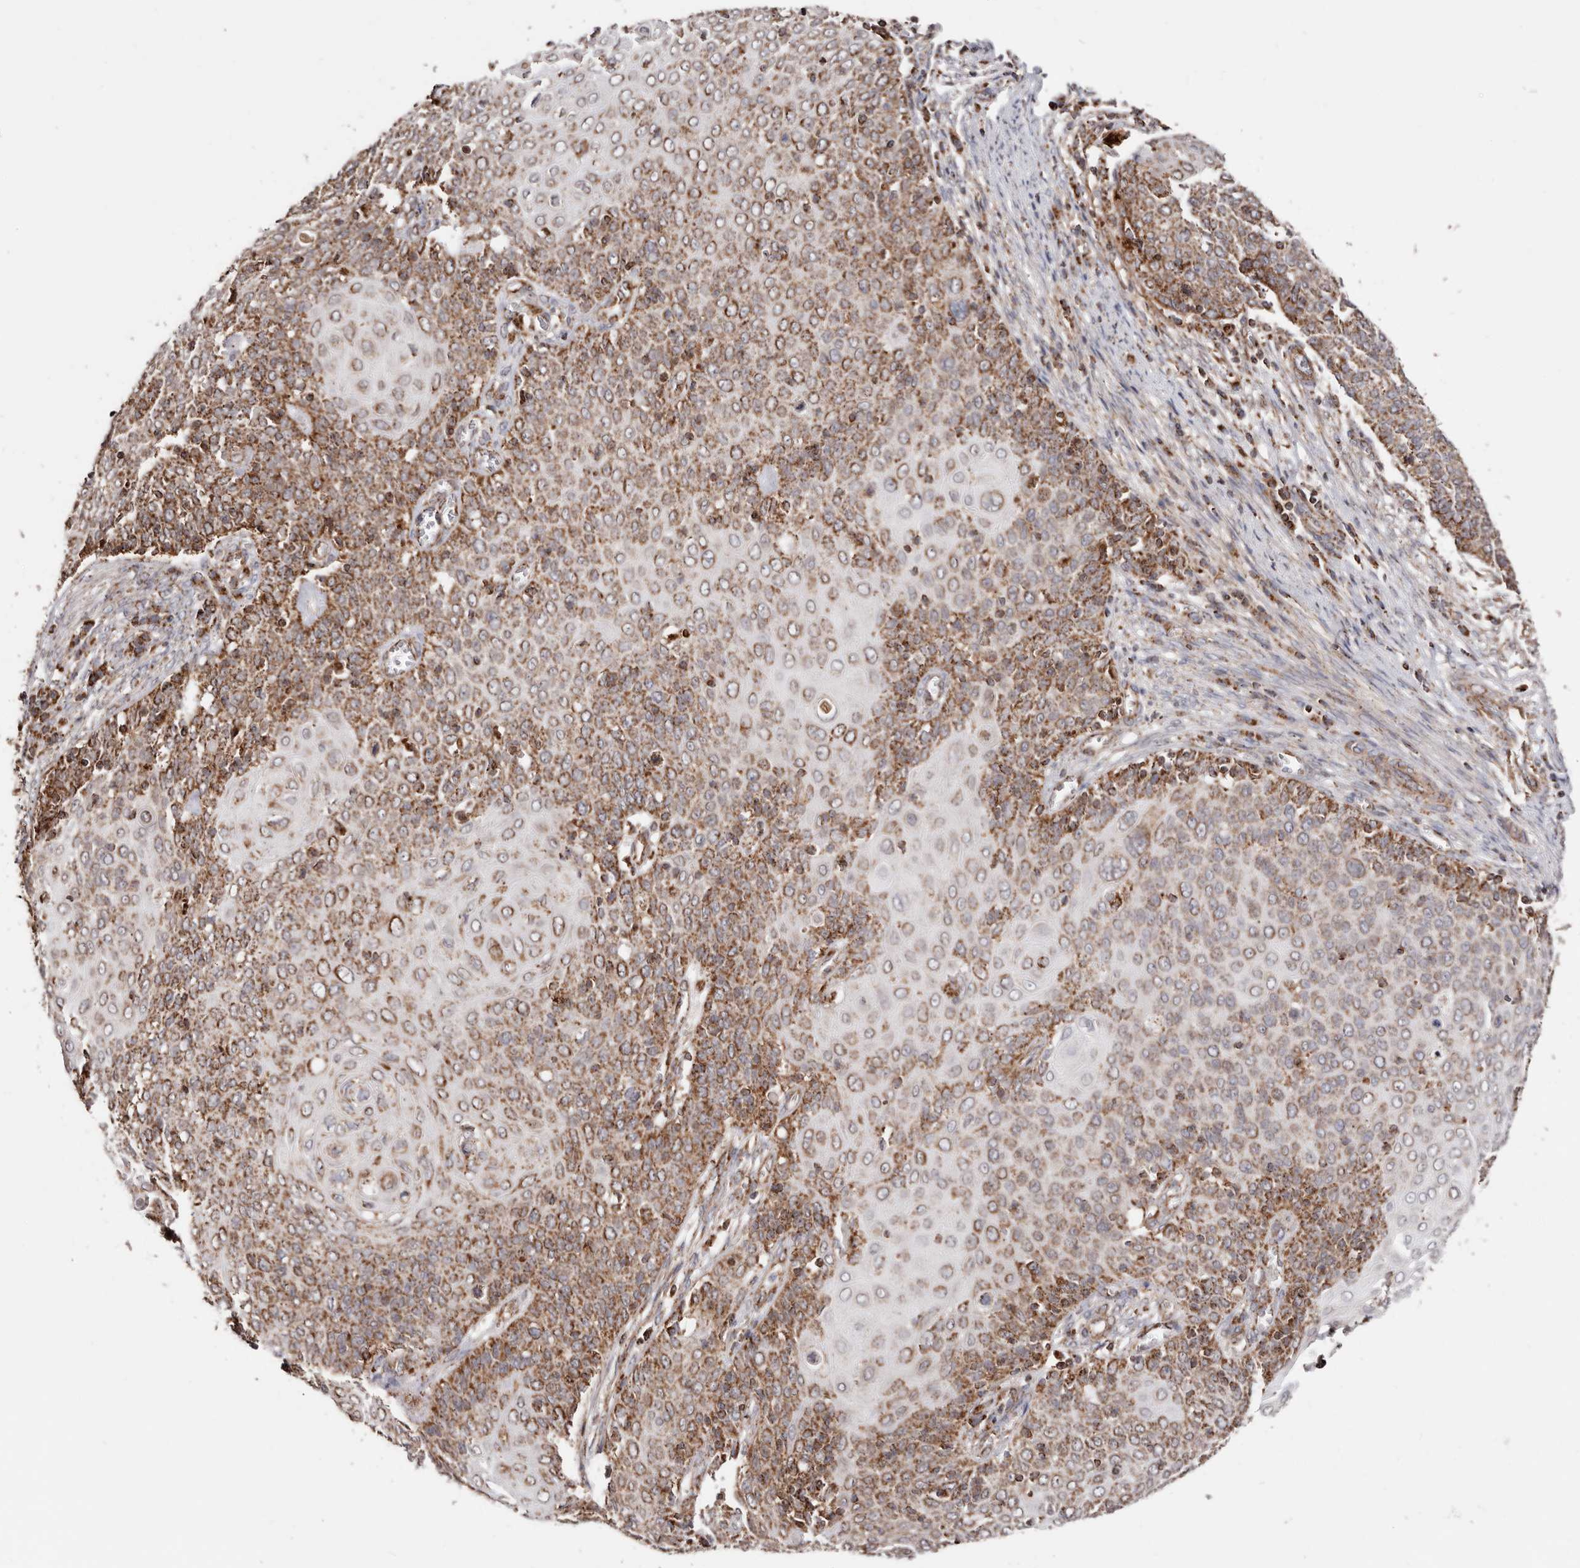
{"staining": {"intensity": "moderate", "quantity": ">75%", "location": "cytoplasmic/membranous"}, "tissue": "cervical cancer", "cell_type": "Tumor cells", "image_type": "cancer", "snomed": [{"axis": "morphology", "description": "Squamous cell carcinoma, NOS"}, {"axis": "topography", "description": "Cervix"}], "caption": "Protein expression analysis of human cervical squamous cell carcinoma reveals moderate cytoplasmic/membranous expression in approximately >75% of tumor cells. Immunohistochemistry (ihc) stains the protein in brown and the nuclei are stained blue.", "gene": "PRKACB", "patient": {"sex": "female", "age": 39}}